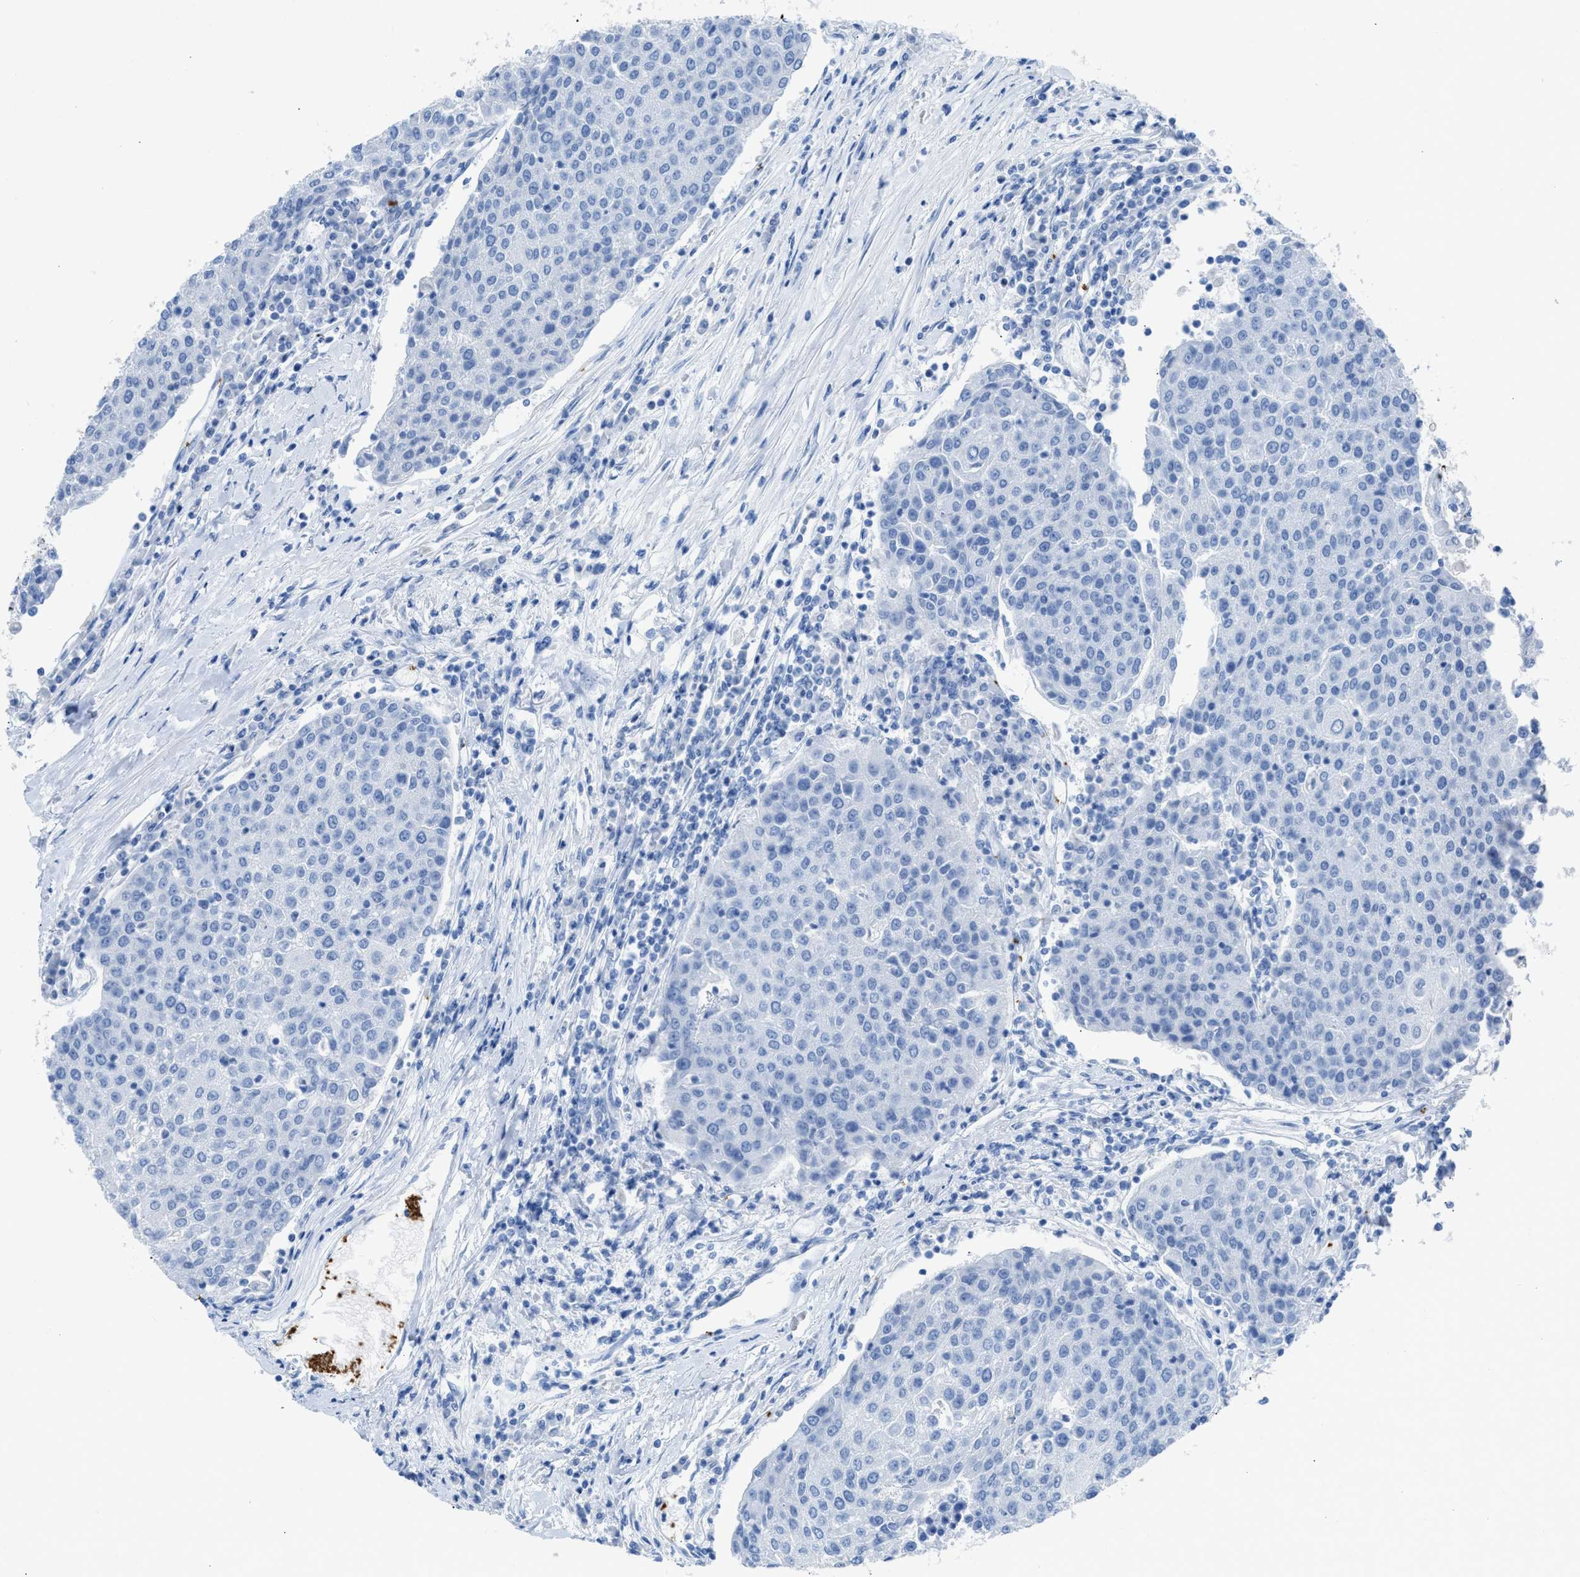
{"staining": {"intensity": "negative", "quantity": "none", "location": "none"}, "tissue": "urothelial cancer", "cell_type": "Tumor cells", "image_type": "cancer", "snomed": [{"axis": "morphology", "description": "Urothelial carcinoma, High grade"}, {"axis": "topography", "description": "Urinary bladder"}], "caption": "Immunohistochemistry (IHC) micrograph of neoplastic tissue: high-grade urothelial carcinoma stained with DAB (3,3'-diaminobenzidine) shows no significant protein positivity in tumor cells.", "gene": "FAIM2", "patient": {"sex": "female", "age": 85}}